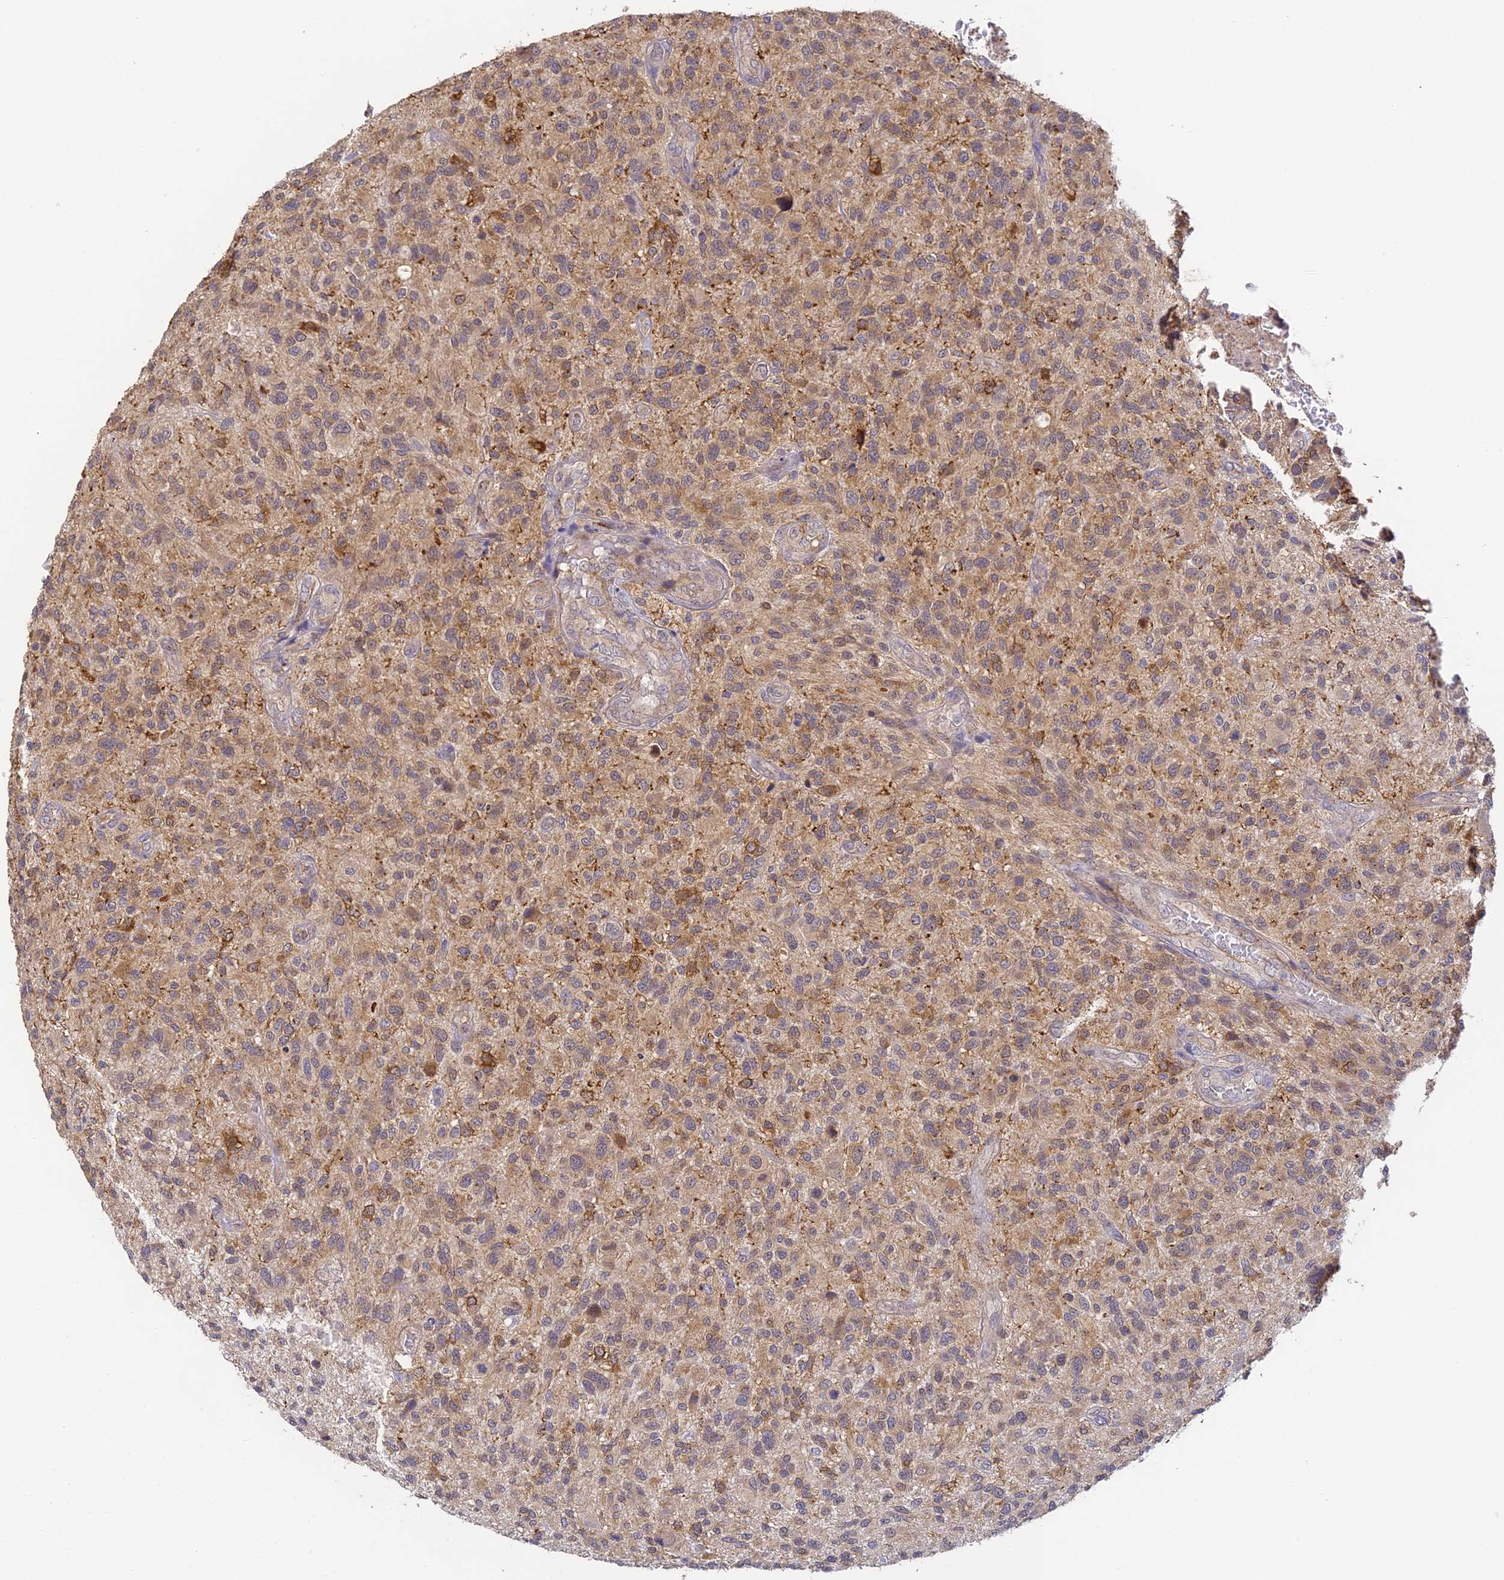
{"staining": {"intensity": "moderate", "quantity": "25%-75%", "location": "cytoplasmic/membranous"}, "tissue": "glioma", "cell_type": "Tumor cells", "image_type": "cancer", "snomed": [{"axis": "morphology", "description": "Glioma, malignant, High grade"}, {"axis": "topography", "description": "Brain"}], "caption": "DAB (3,3'-diaminobenzidine) immunohistochemical staining of human glioma exhibits moderate cytoplasmic/membranous protein expression in about 25%-75% of tumor cells. The protein of interest is shown in brown color, while the nuclei are stained blue.", "gene": "YAE1", "patient": {"sex": "male", "age": 47}}